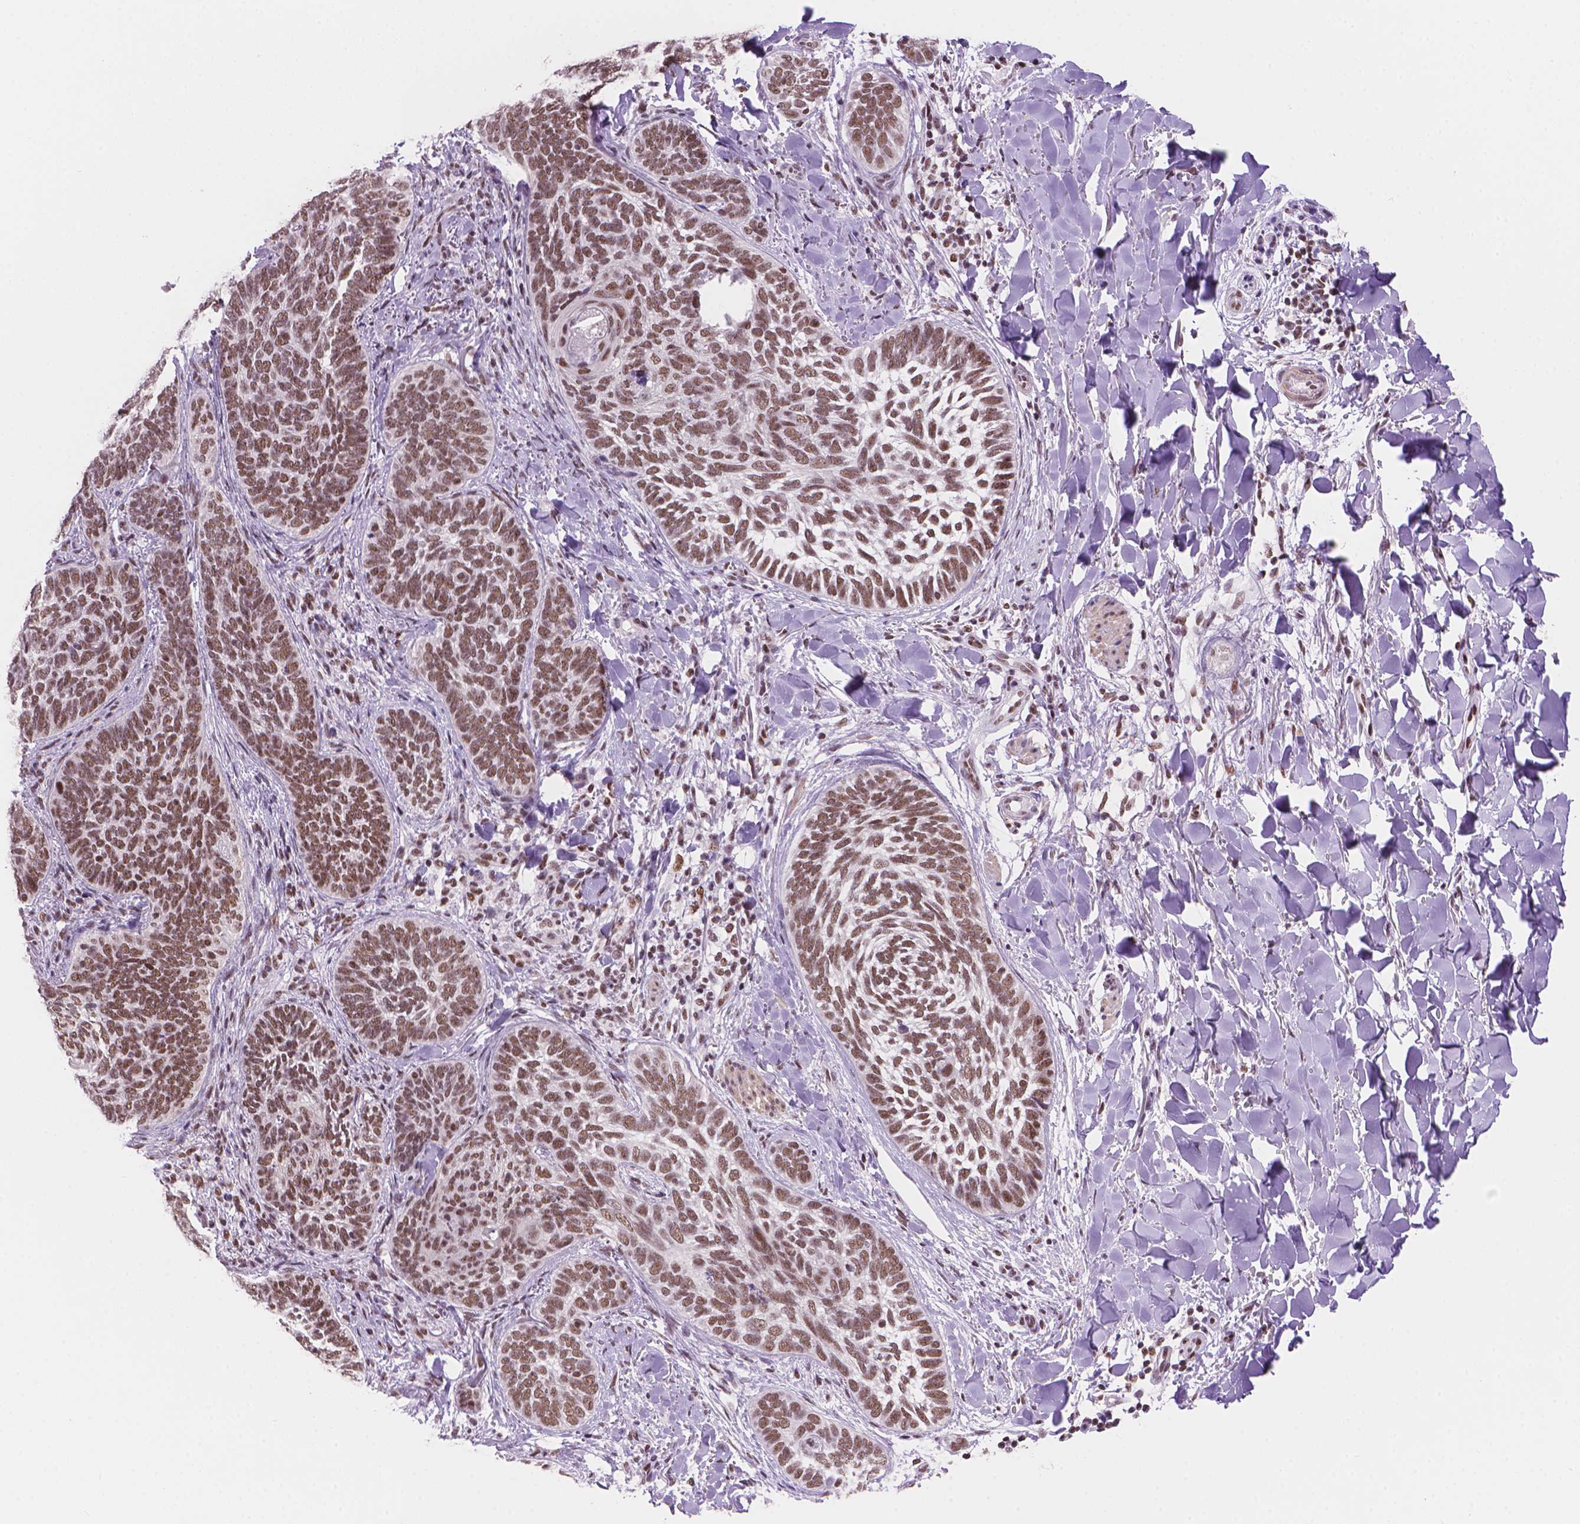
{"staining": {"intensity": "moderate", "quantity": ">75%", "location": "nuclear"}, "tissue": "skin cancer", "cell_type": "Tumor cells", "image_type": "cancer", "snomed": [{"axis": "morphology", "description": "Normal tissue, NOS"}, {"axis": "morphology", "description": "Basal cell carcinoma"}, {"axis": "topography", "description": "Skin"}], "caption": "Basal cell carcinoma (skin) was stained to show a protein in brown. There is medium levels of moderate nuclear expression in approximately >75% of tumor cells.", "gene": "UBN1", "patient": {"sex": "male", "age": 46}}